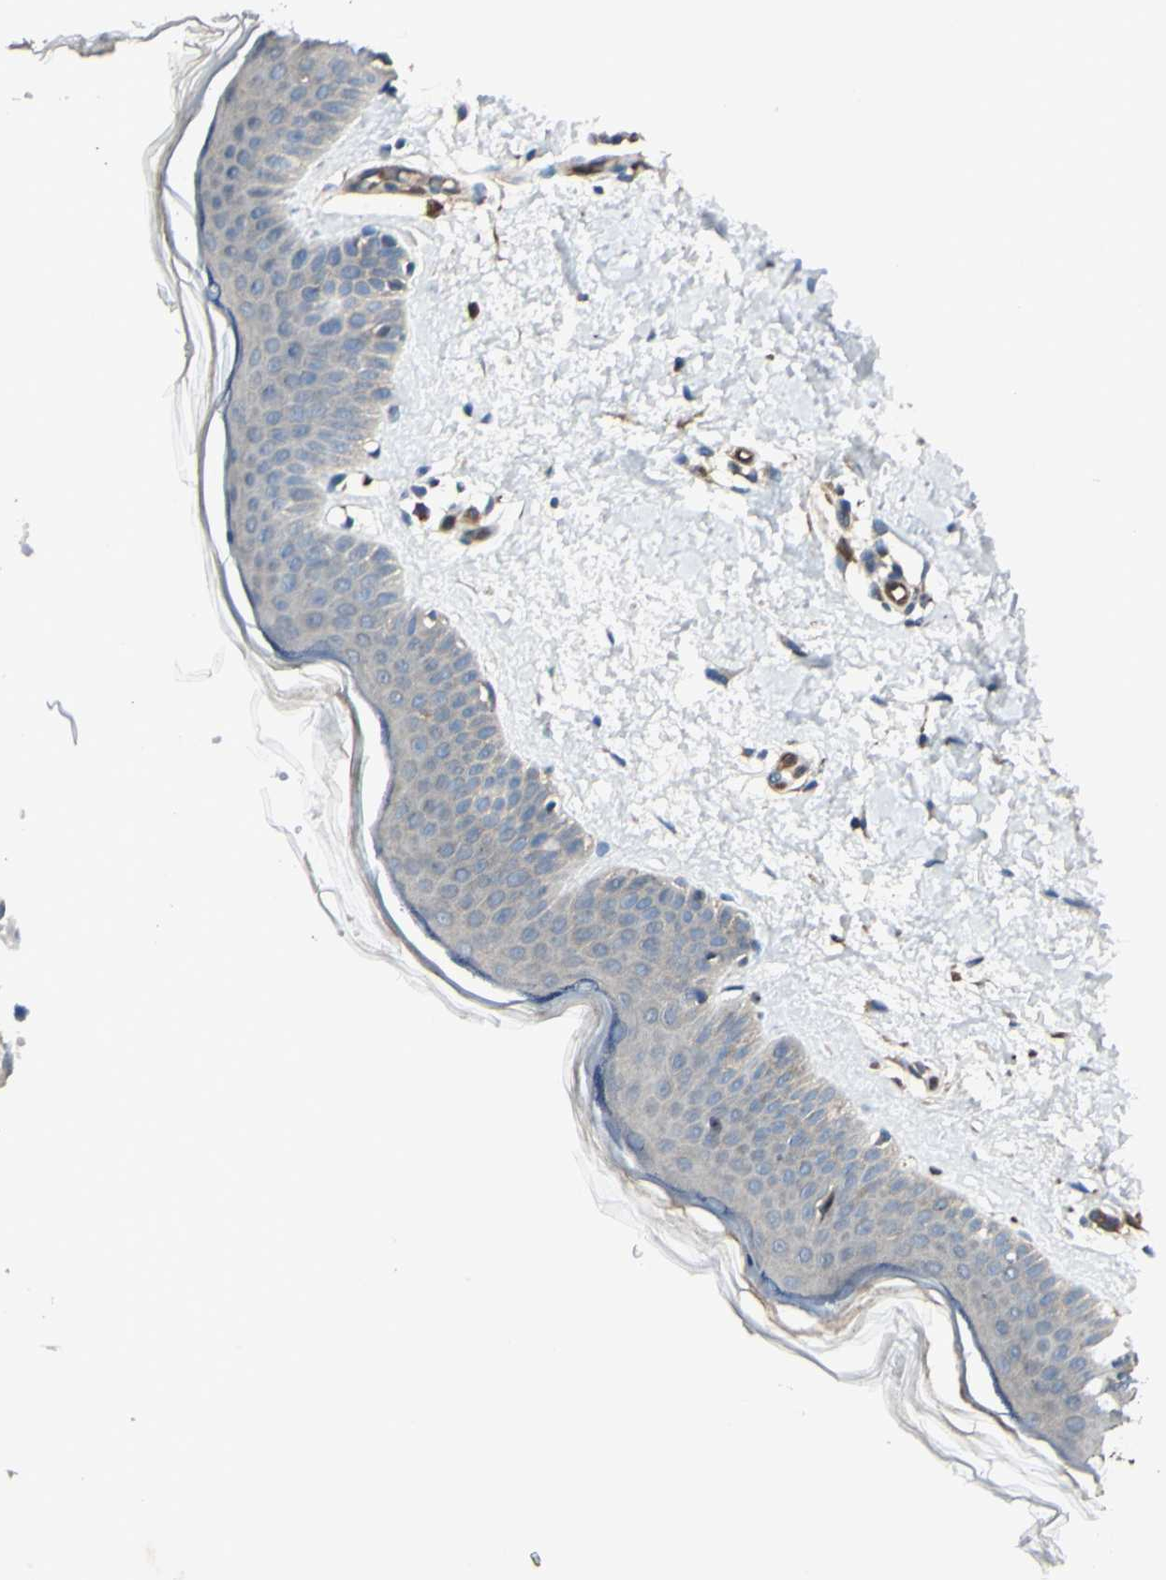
{"staining": {"intensity": "negative", "quantity": "none", "location": "none"}, "tissue": "skin", "cell_type": "Fibroblasts", "image_type": "normal", "snomed": [{"axis": "morphology", "description": "Normal tissue, NOS"}, {"axis": "topography", "description": "Skin"}], "caption": "Benign skin was stained to show a protein in brown. There is no significant staining in fibroblasts. The staining was performed using DAB to visualize the protein expression in brown, while the nuclei were stained in blue with hematoxylin (Magnification: 20x).", "gene": "IGSF9B", "patient": {"sex": "female", "age": 56}}